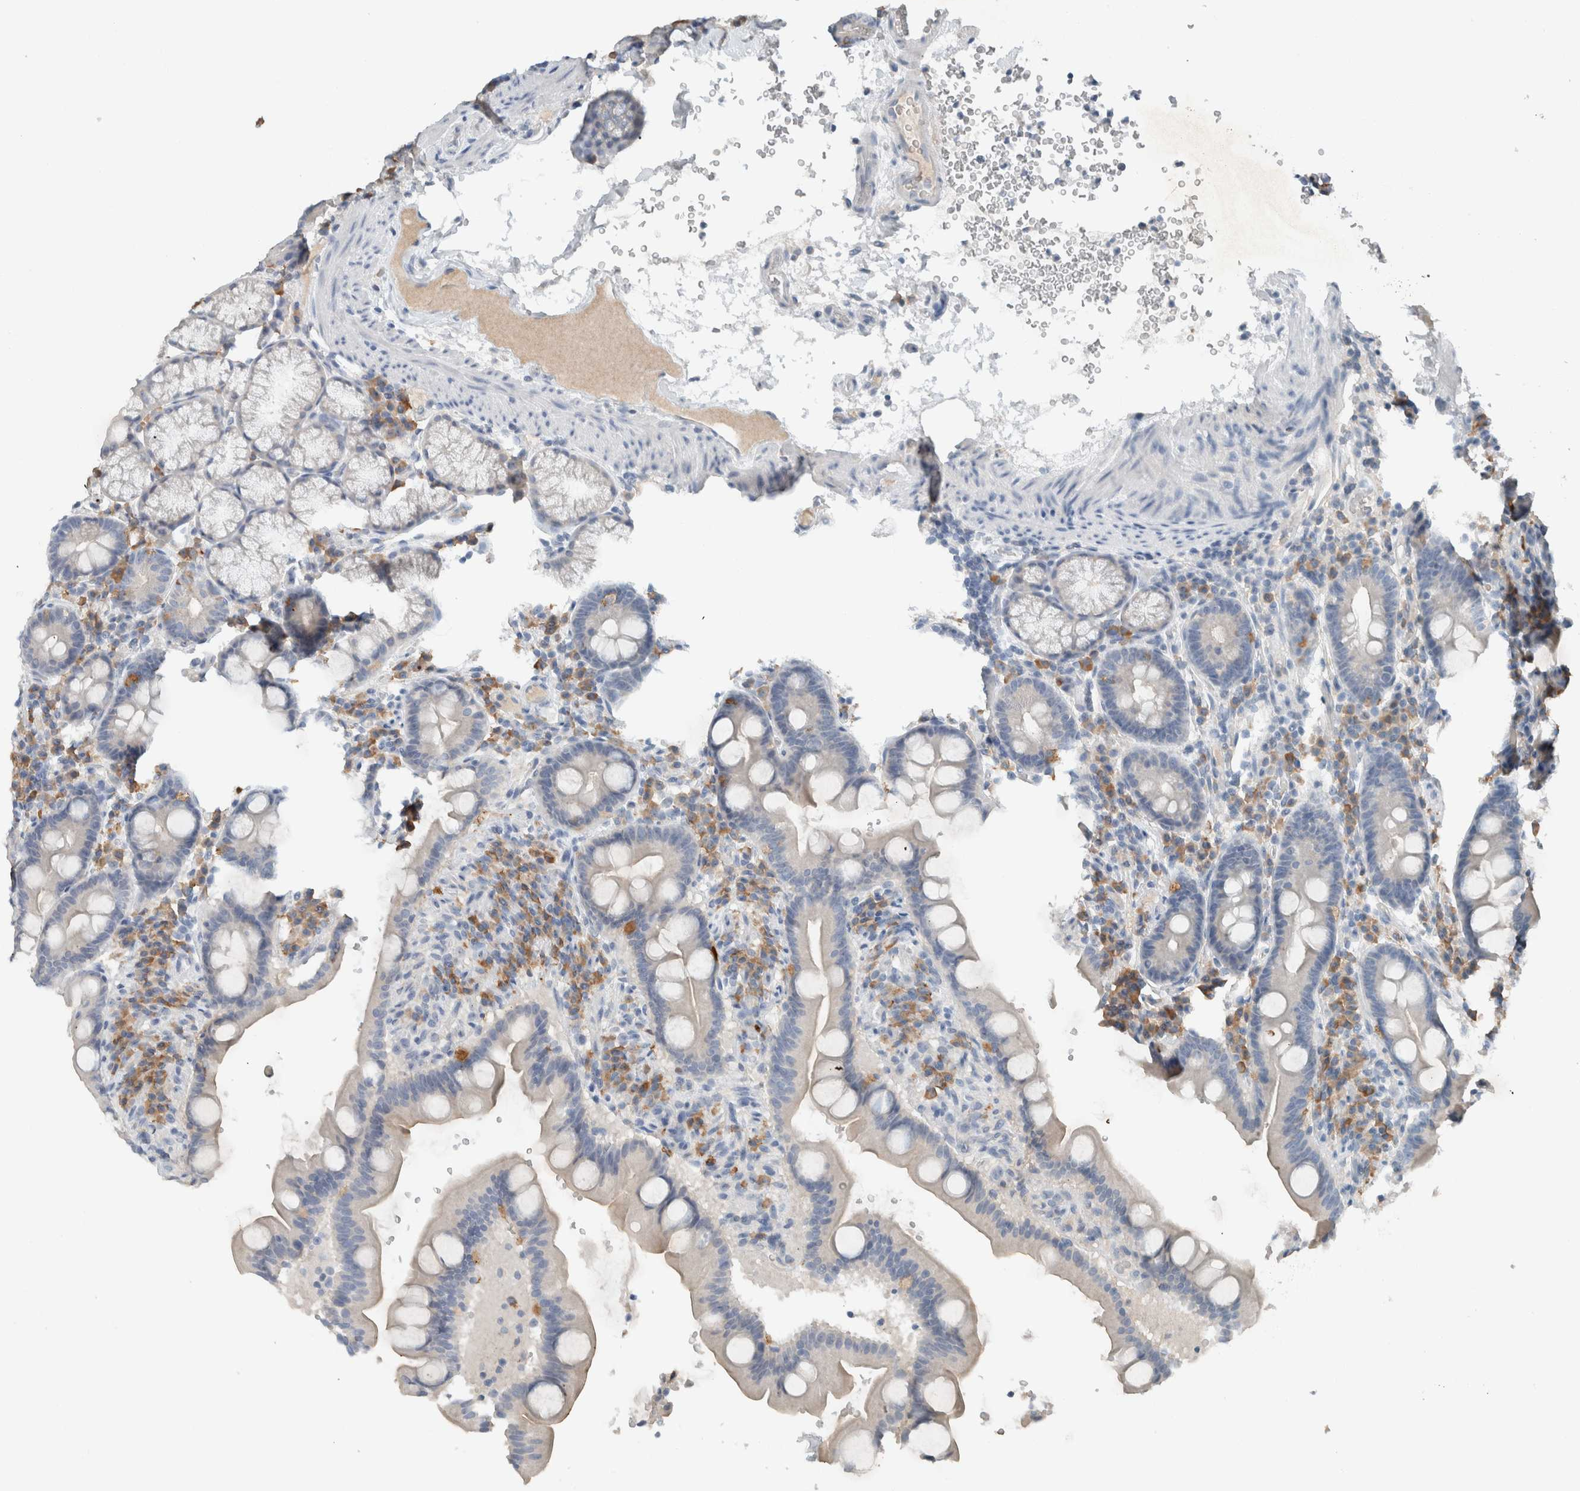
{"staining": {"intensity": "strong", "quantity": "<25%", "location": "cytoplasmic/membranous"}, "tissue": "duodenum", "cell_type": "Glandular cells", "image_type": "normal", "snomed": [{"axis": "morphology", "description": "Normal tissue, NOS"}, {"axis": "topography", "description": "Duodenum"}], "caption": "Protein staining of normal duodenum demonstrates strong cytoplasmic/membranous expression in about <25% of glandular cells. The protein is shown in brown color, while the nuclei are stained blue.", "gene": "DUOX1", "patient": {"sex": "male", "age": 54}}